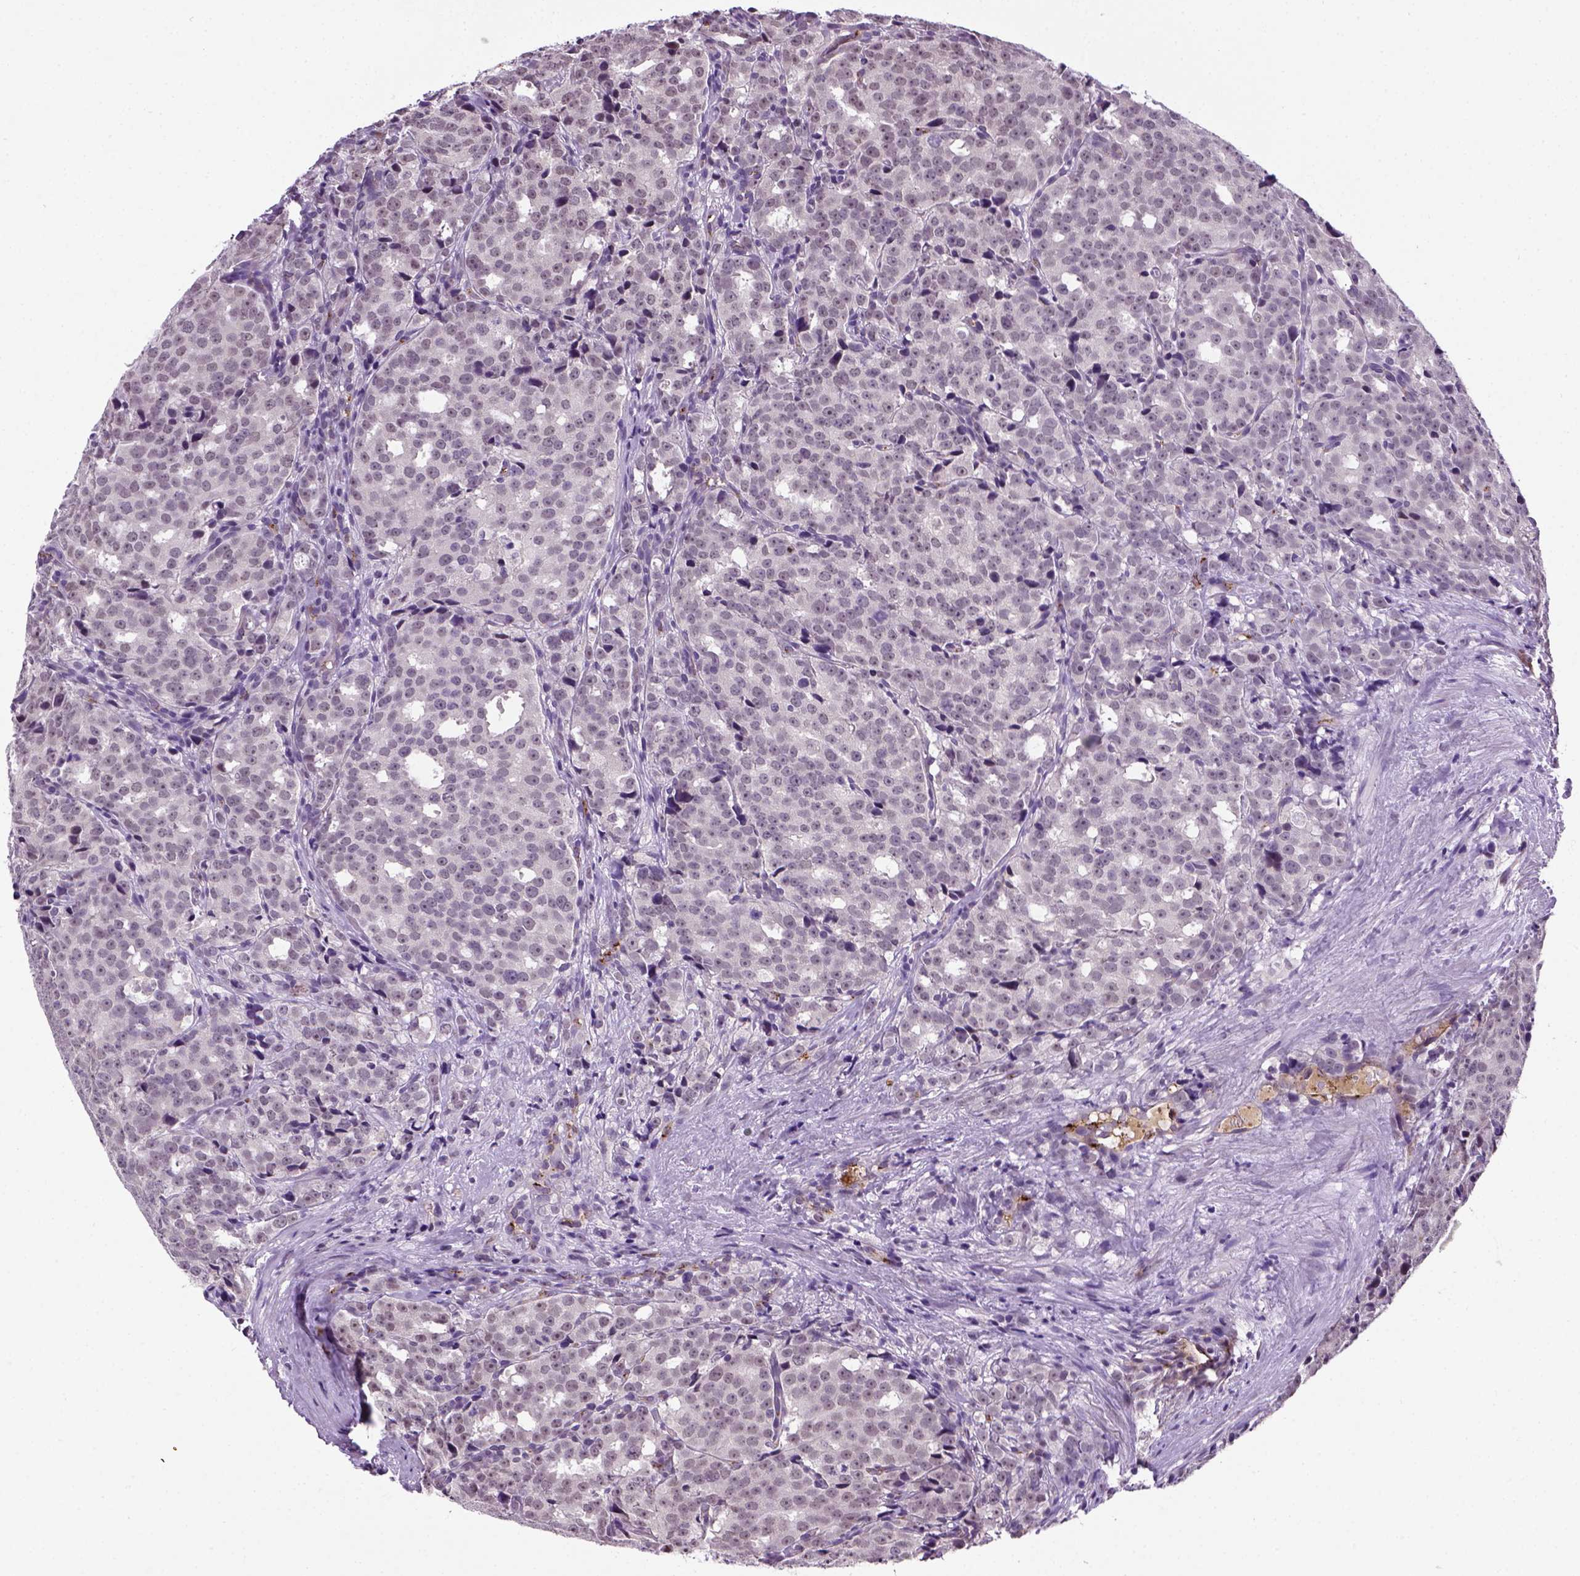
{"staining": {"intensity": "negative", "quantity": "none", "location": "none"}, "tissue": "prostate cancer", "cell_type": "Tumor cells", "image_type": "cancer", "snomed": [{"axis": "morphology", "description": "Adenocarcinoma, High grade"}, {"axis": "topography", "description": "Prostate"}], "caption": "Prostate cancer (high-grade adenocarcinoma) was stained to show a protein in brown. There is no significant expression in tumor cells.", "gene": "VWF", "patient": {"sex": "male", "age": 53}}